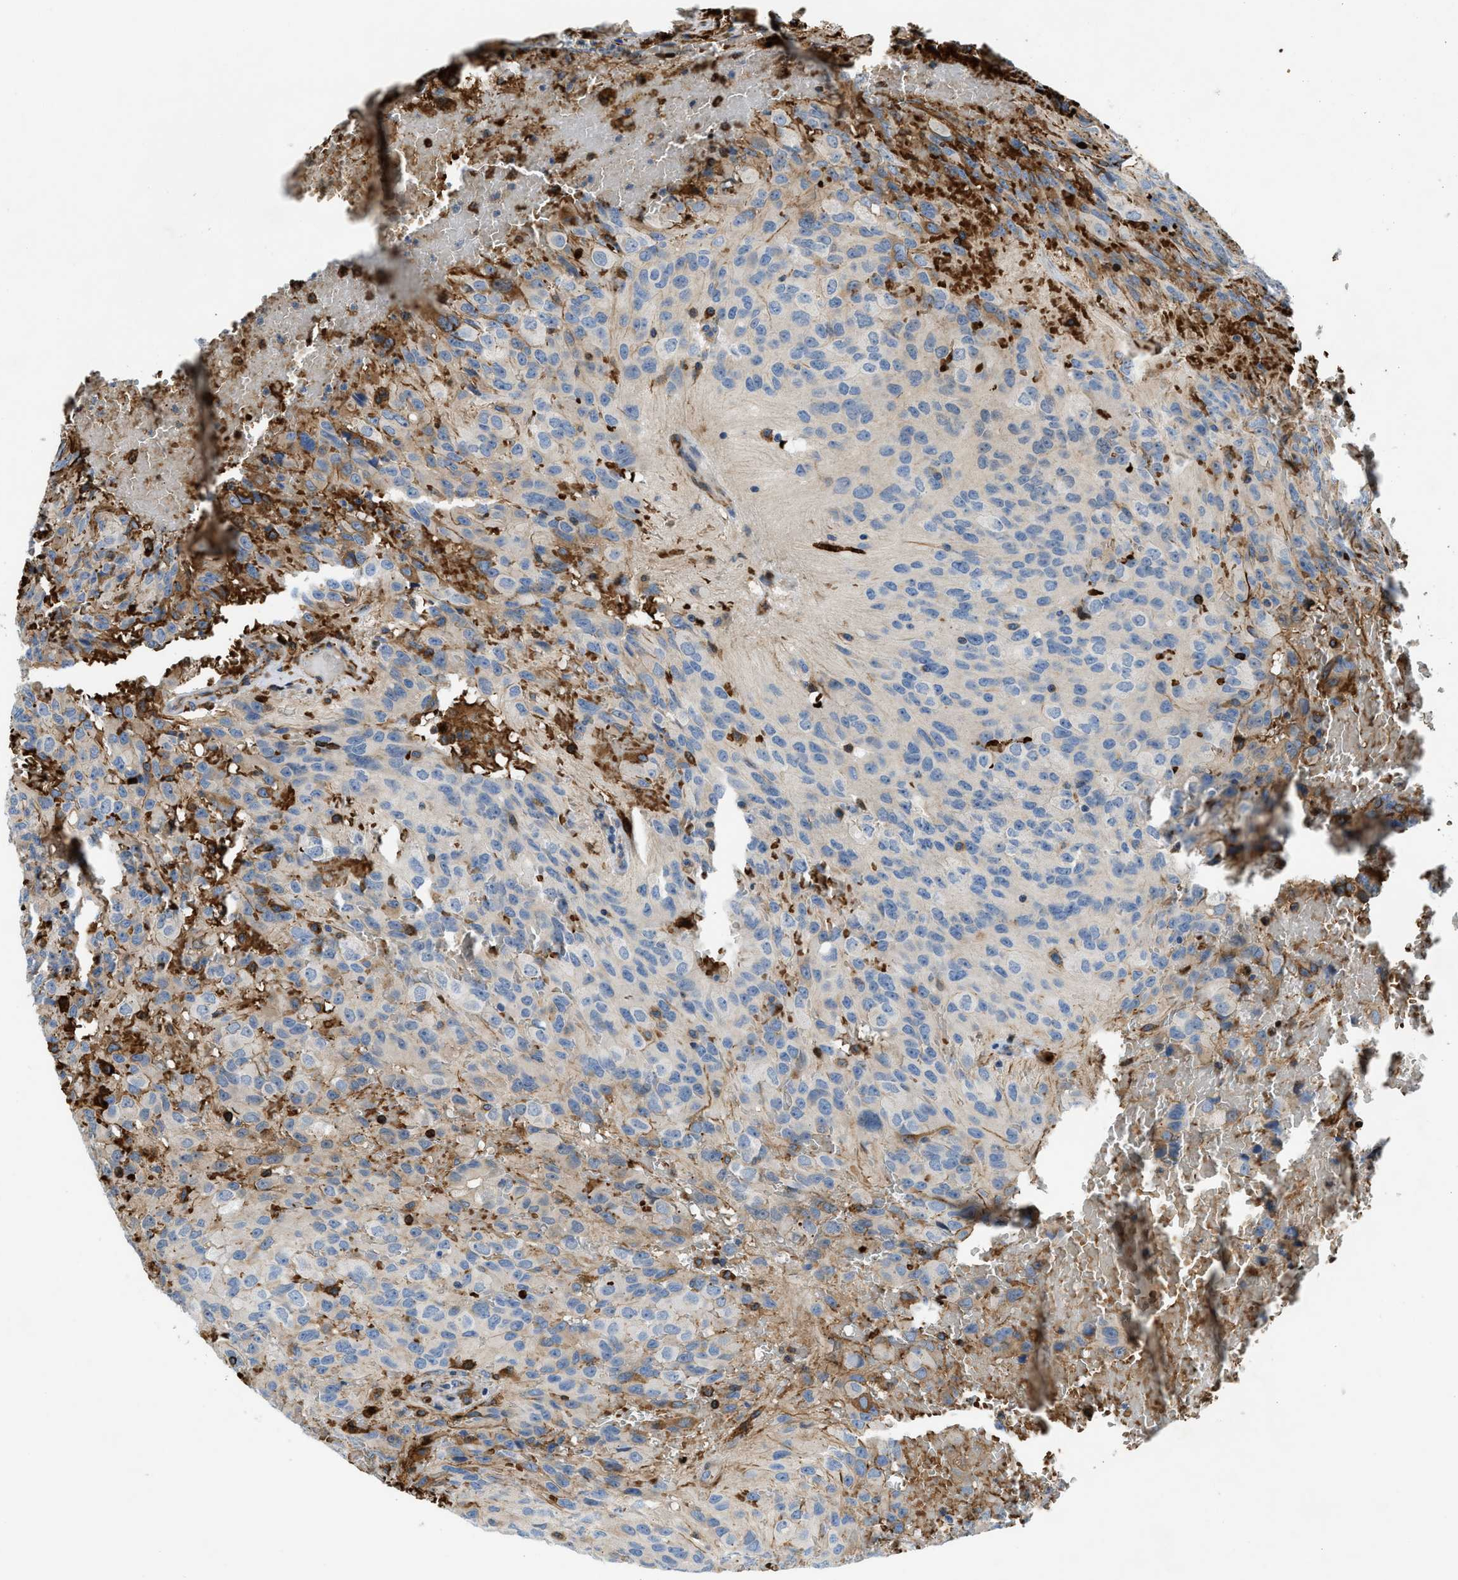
{"staining": {"intensity": "weak", "quantity": "<25%", "location": "cytoplasmic/membranous"}, "tissue": "glioma", "cell_type": "Tumor cells", "image_type": "cancer", "snomed": [{"axis": "morphology", "description": "Glioma, malignant, High grade"}, {"axis": "topography", "description": "Brain"}], "caption": "Tumor cells show no significant protein expression in malignant high-grade glioma. The staining is performed using DAB (3,3'-diaminobenzidine) brown chromogen with nuclei counter-stained in using hematoxylin.", "gene": "ZNF831", "patient": {"sex": "male", "age": 32}}